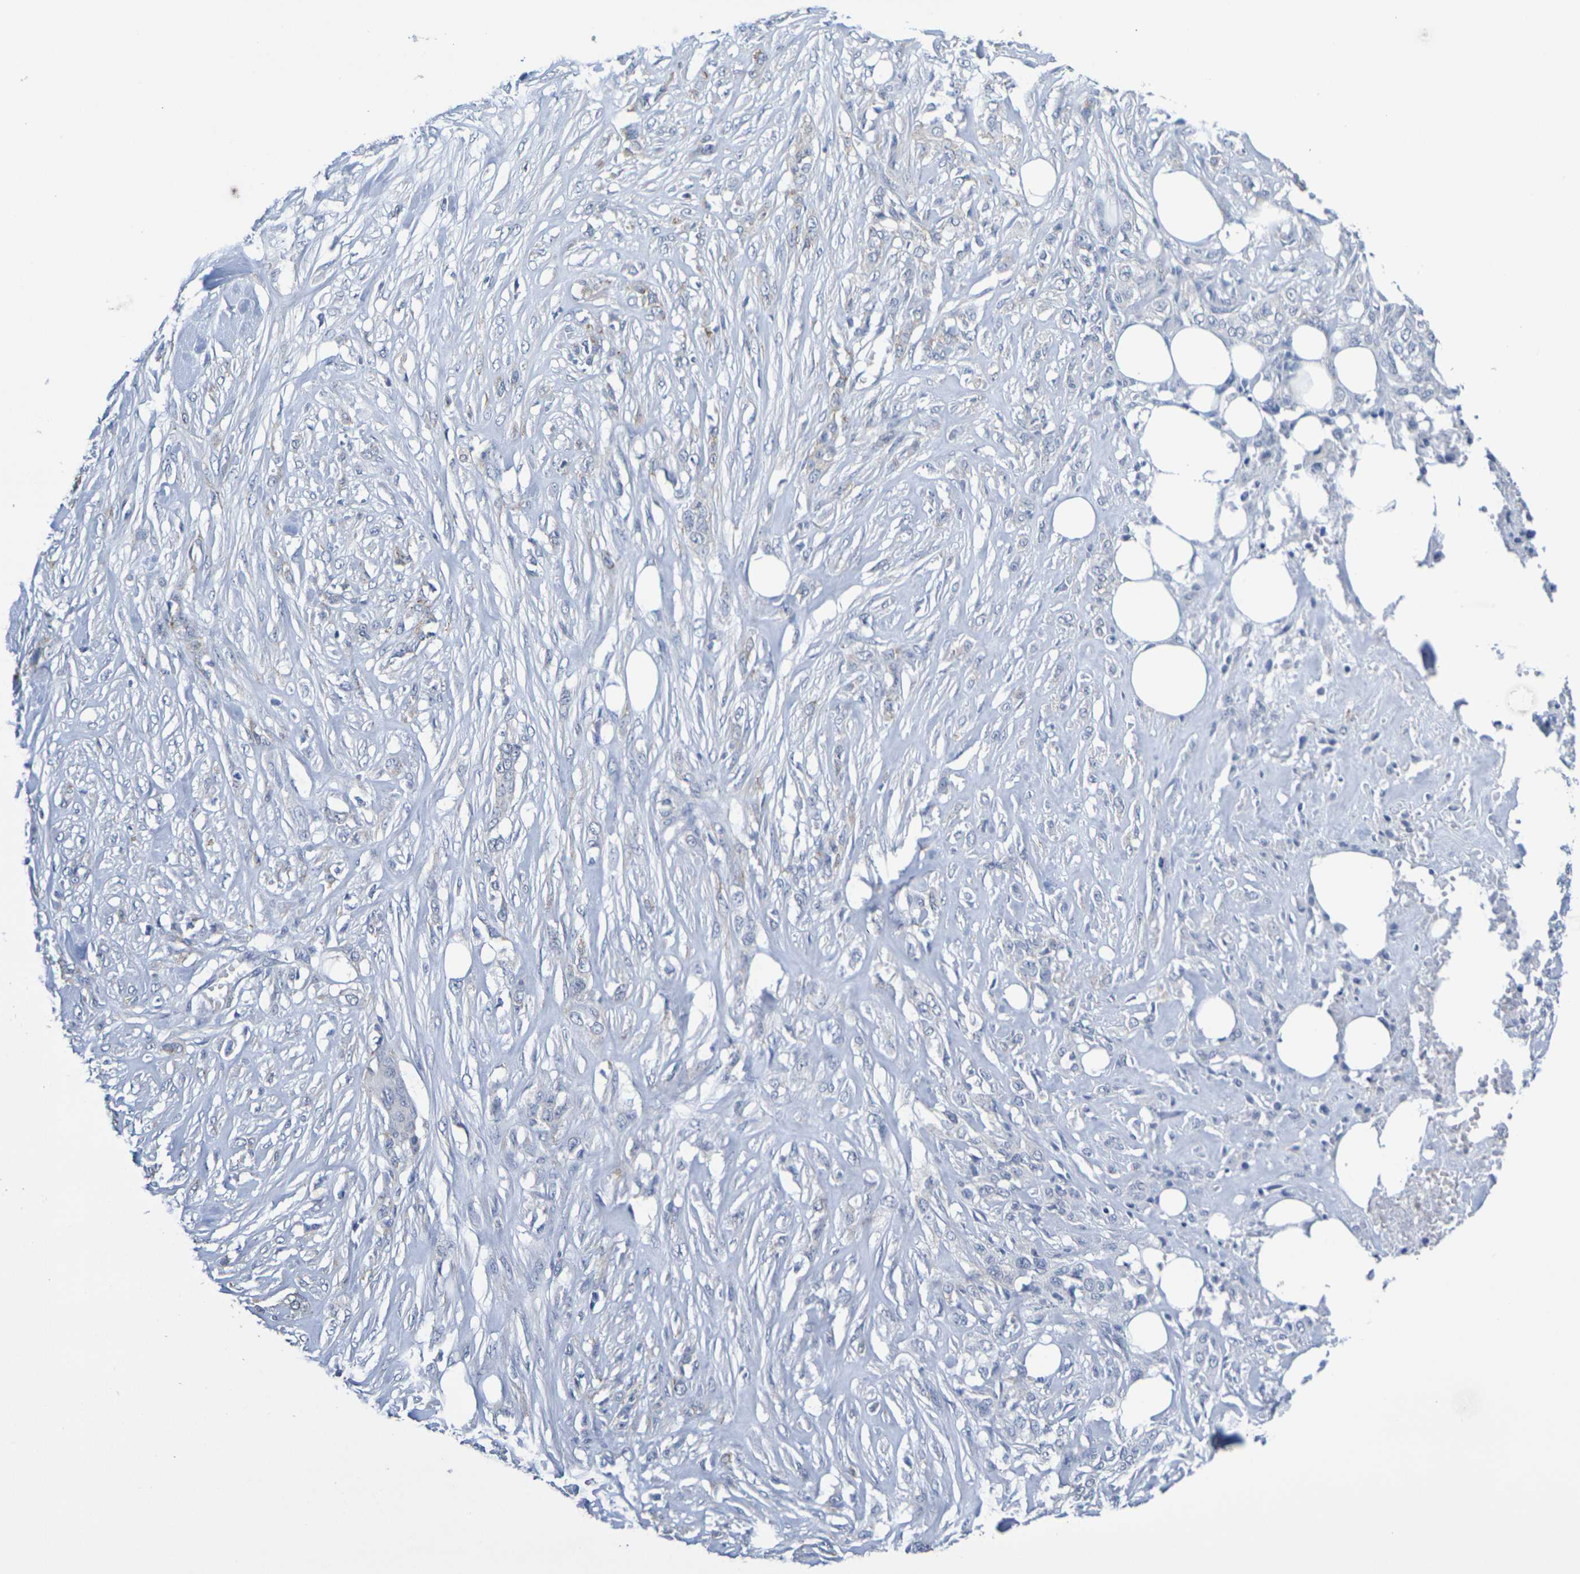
{"staining": {"intensity": "weak", "quantity": "<25%", "location": "cytoplasmic/membranous"}, "tissue": "skin cancer", "cell_type": "Tumor cells", "image_type": "cancer", "snomed": [{"axis": "morphology", "description": "Squamous cell carcinoma, NOS"}, {"axis": "topography", "description": "Skin"}], "caption": "Skin cancer (squamous cell carcinoma) stained for a protein using IHC exhibits no positivity tumor cells.", "gene": "CHRNB1", "patient": {"sex": "female", "age": 59}}